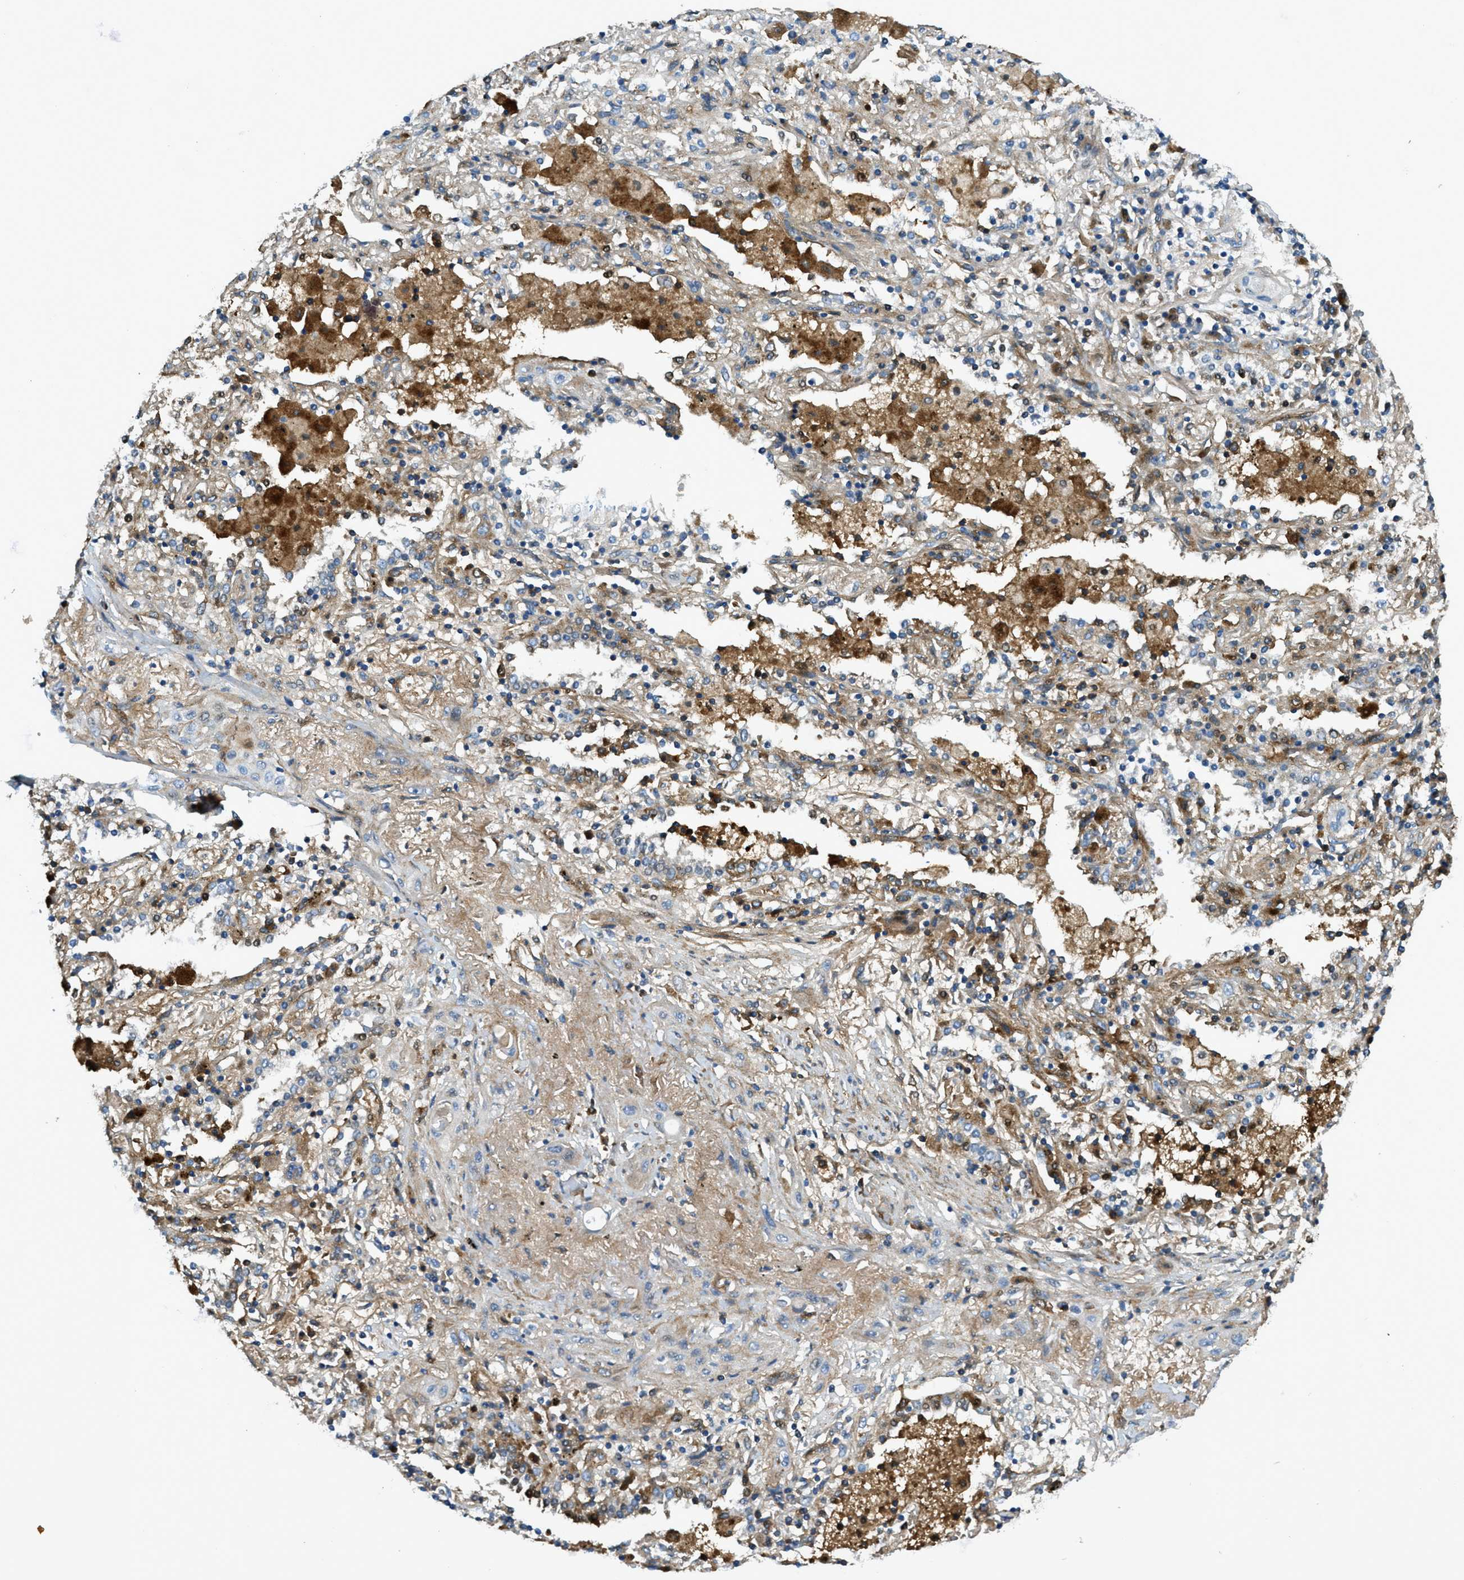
{"staining": {"intensity": "weak", "quantity": "25%-75%", "location": "cytoplasmic/membranous"}, "tissue": "lung cancer", "cell_type": "Tumor cells", "image_type": "cancer", "snomed": [{"axis": "morphology", "description": "Squamous cell carcinoma, NOS"}, {"axis": "topography", "description": "Lung"}], "caption": "Protein staining reveals weak cytoplasmic/membranous positivity in about 25%-75% of tumor cells in lung squamous cell carcinoma.", "gene": "TRIM59", "patient": {"sex": "female", "age": 47}}